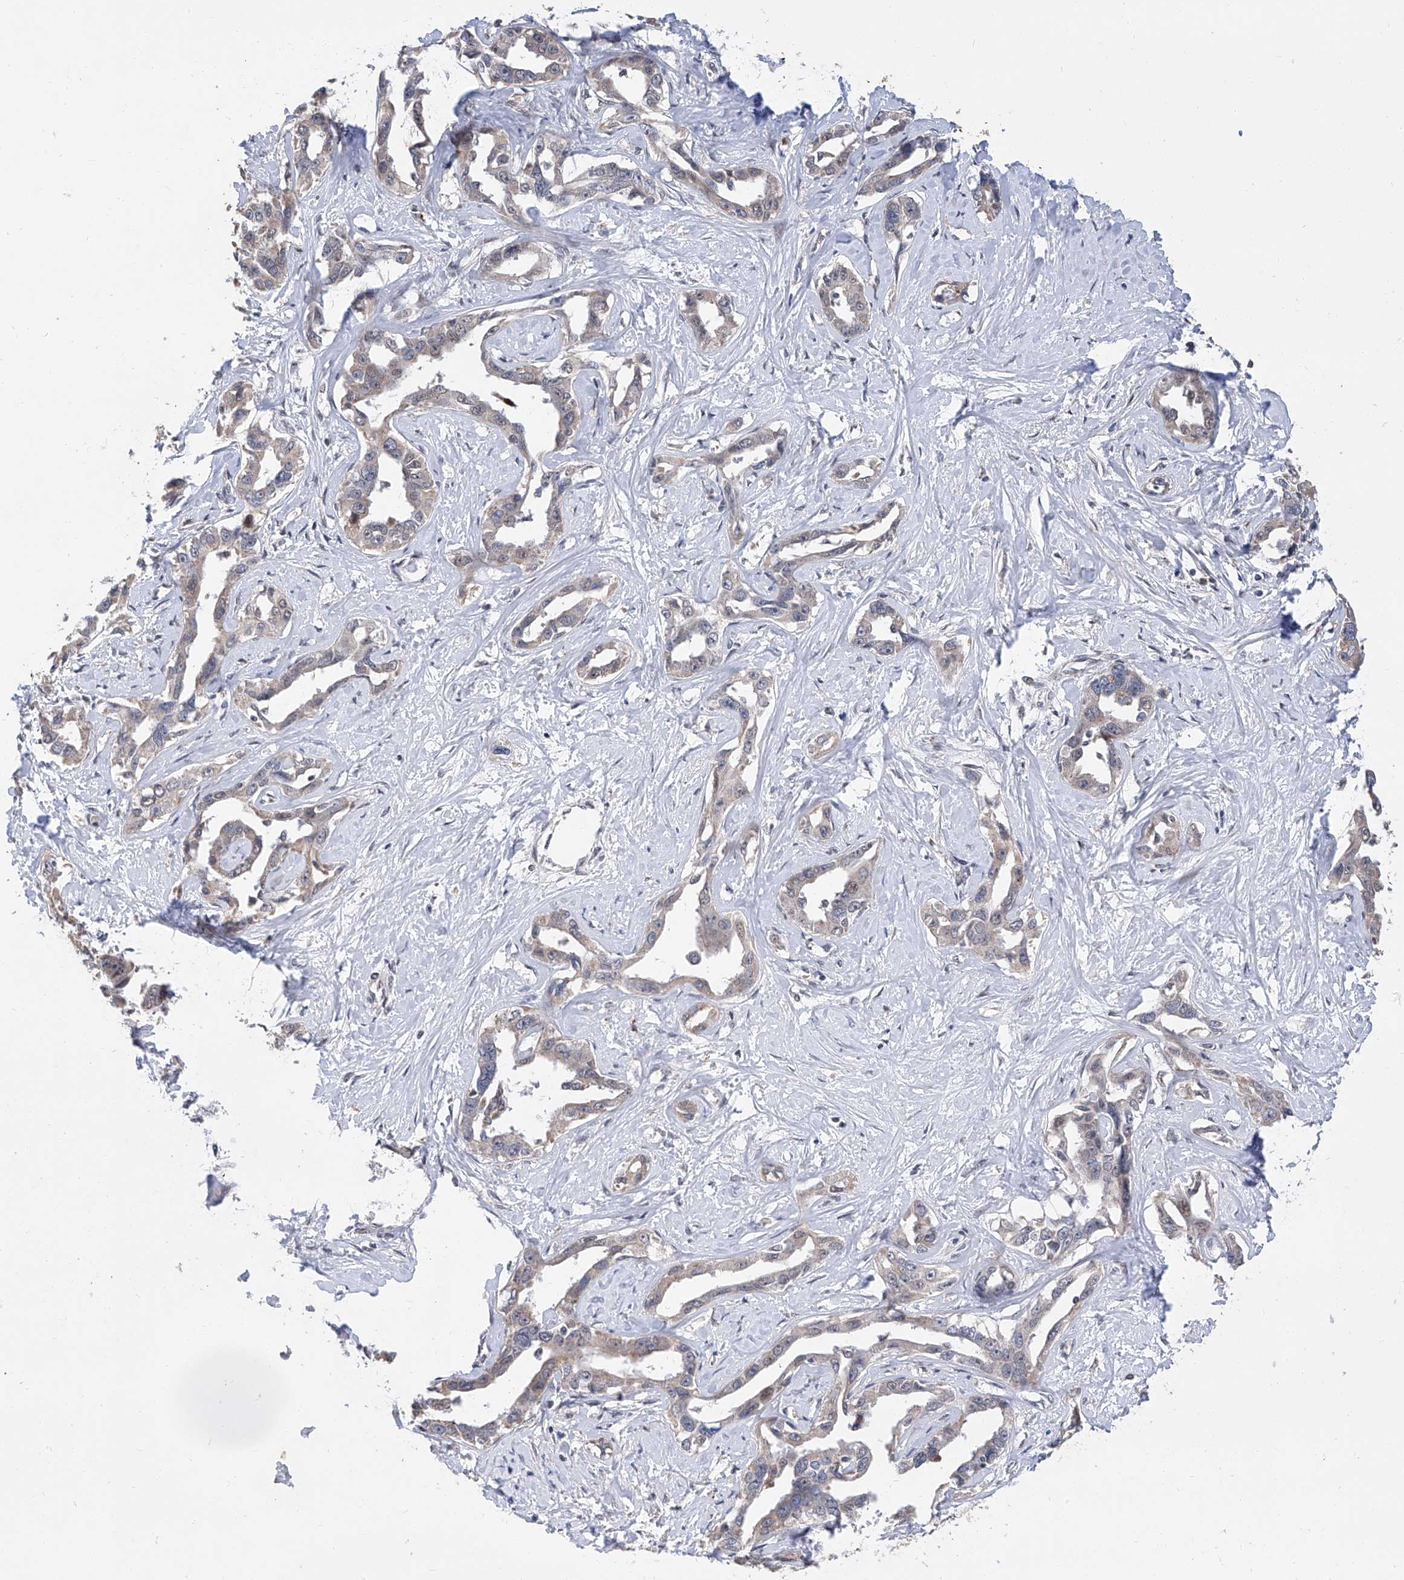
{"staining": {"intensity": "negative", "quantity": "none", "location": "none"}, "tissue": "liver cancer", "cell_type": "Tumor cells", "image_type": "cancer", "snomed": [{"axis": "morphology", "description": "Cholangiocarcinoma"}, {"axis": "topography", "description": "Liver"}], "caption": "Immunohistochemistry of human cholangiocarcinoma (liver) shows no positivity in tumor cells.", "gene": "FARP2", "patient": {"sex": "male", "age": 59}}